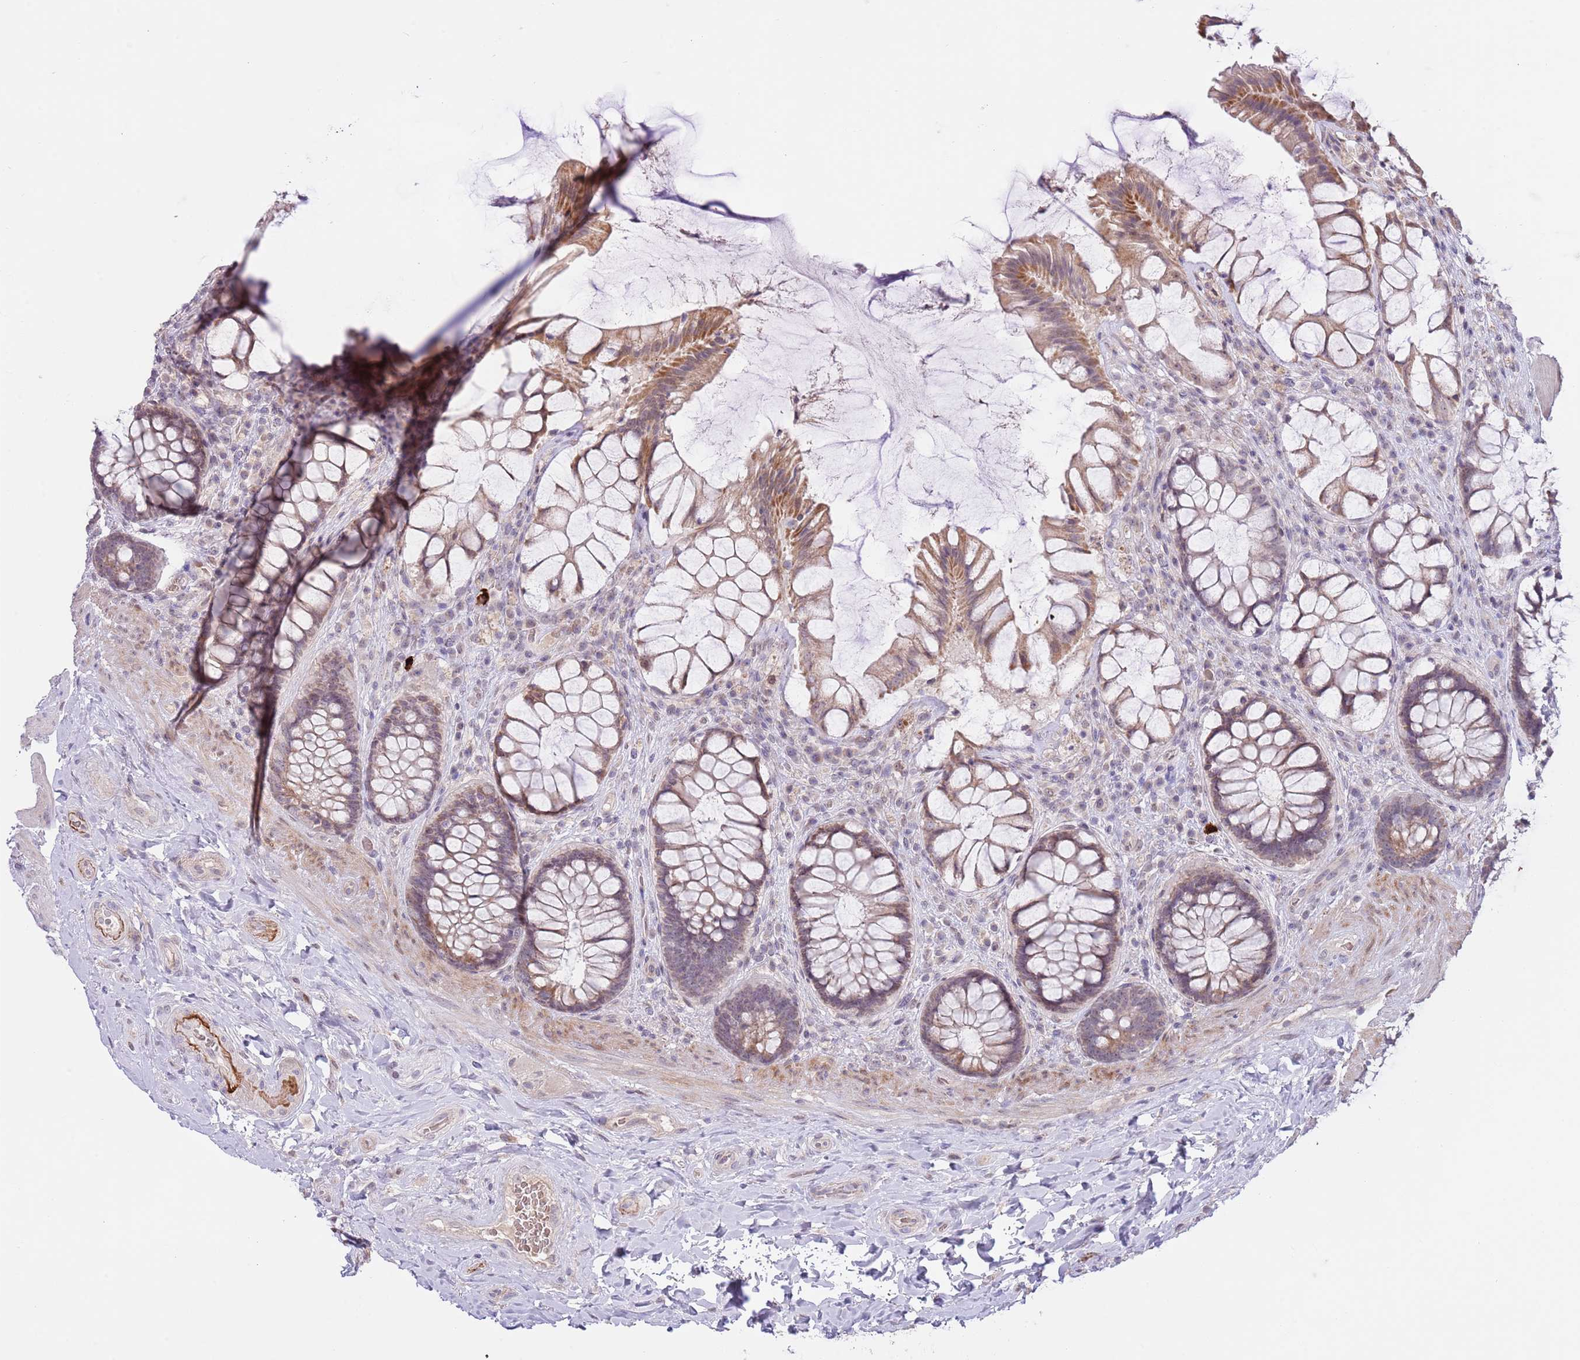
{"staining": {"intensity": "weak", "quantity": ">75%", "location": "cytoplasmic/membranous"}, "tissue": "rectum", "cell_type": "Glandular cells", "image_type": "normal", "snomed": [{"axis": "morphology", "description": "Normal tissue, NOS"}, {"axis": "topography", "description": "Rectum"}], "caption": "A photomicrograph of rectum stained for a protein displays weak cytoplasmic/membranous brown staining in glandular cells. (DAB (3,3'-diaminobenzidine) IHC with brightfield microscopy, high magnification).", "gene": "AP1S2", "patient": {"sex": "female", "age": 58}}